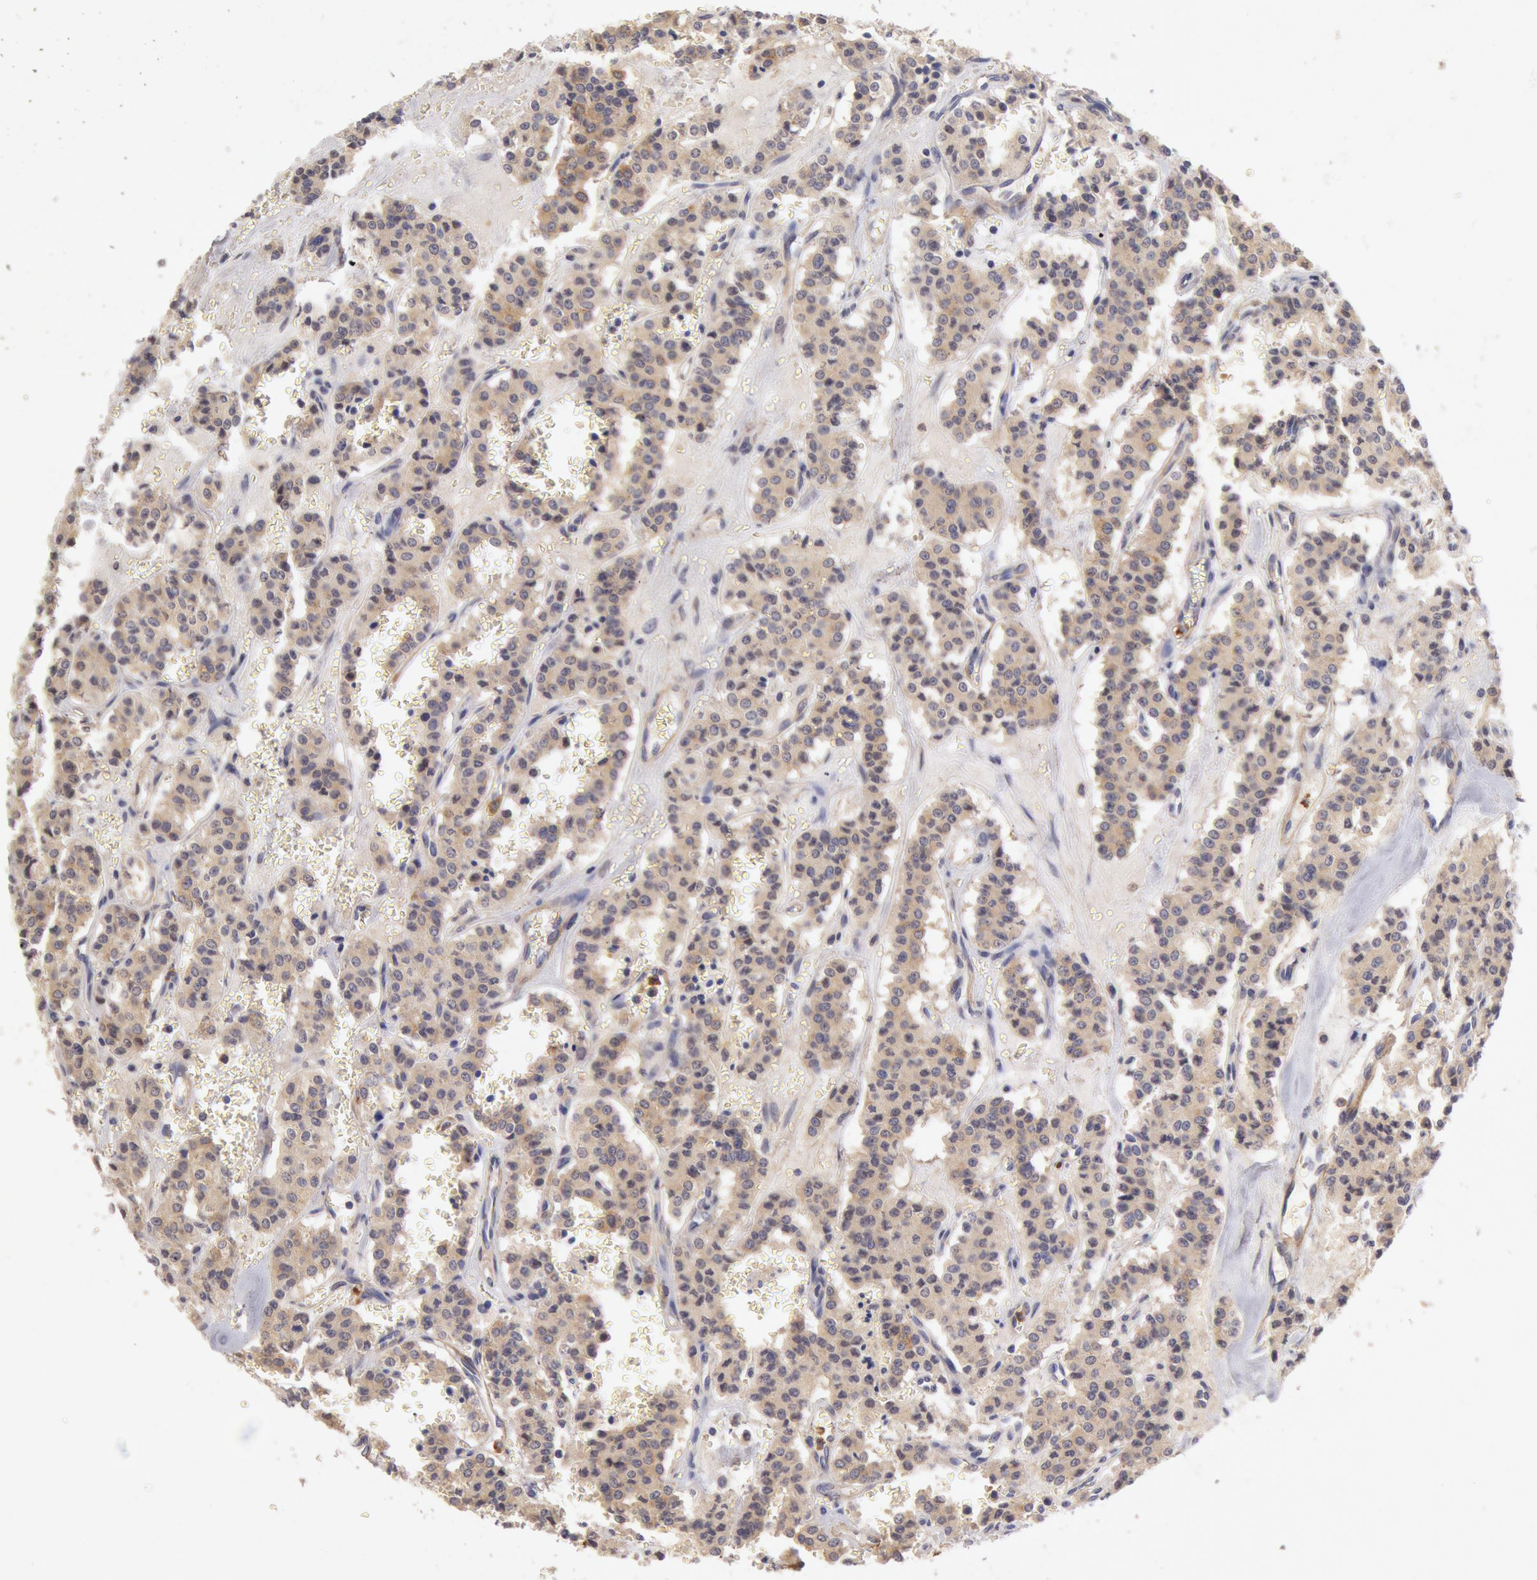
{"staining": {"intensity": "weak", "quantity": ">75%", "location": "cytoplasmic/membranous"}, "tissue": "carcinoid", "cell_type": "Tumor cells", "image_type": "cancer", "snomed": [{"axis": "morphology", "description": "Carcinoid, malignant, NOS"}, {"axis": "topography", "description": "Bronchus"}], "caption": "Immunohistochemical staining of carcinoid (malignant) exhibits low levels of weak cytoplasmic/membranous staining in approximately >75% of tumor cells.", "gene": "TMED8", "patient": {"sex": "male", "age": 55}}